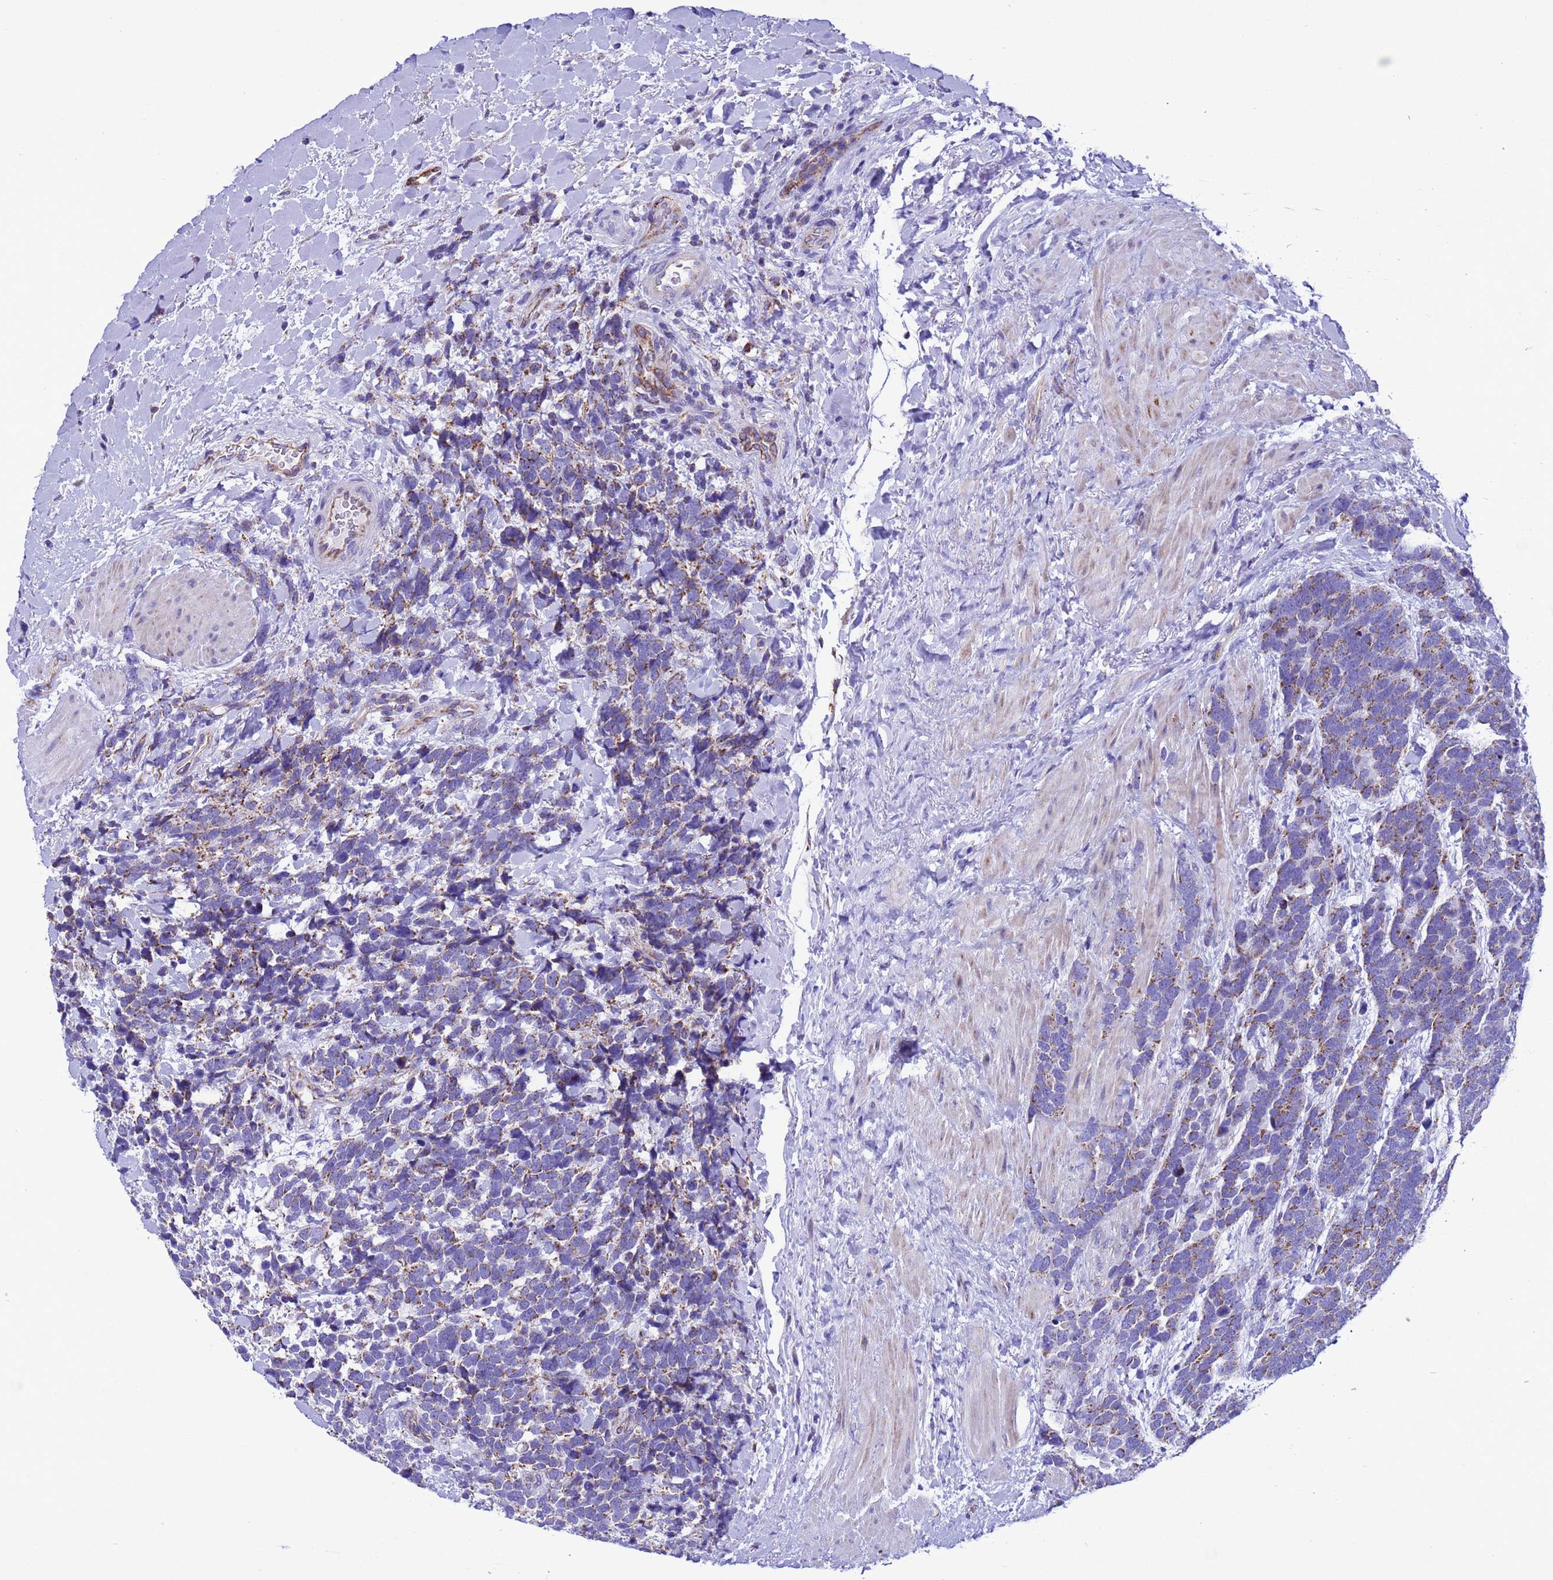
{"staining": {"intensity": "moderate", "quantity": "25%-75%", "location": "cytoplasmic/membranous"}, "tissue": "urothelial cancer", "cell_type": "Tumor cells", "image_type": "cancer", "snomed": [{"axis": "morphology", "description": "Urothelial carcinoma, High grade"}, {"axis": "topography", "description": "Urinary bladder"}], "caption": "Protein staining by immunohistochemistry reveals moderate cytoplasmic/membranous staining in about 25%-75% of tumor cells in urothelial carcinoma (high-grade).", "gene": "CCDC191", "patient": {"sex": "female", "age": 82}}